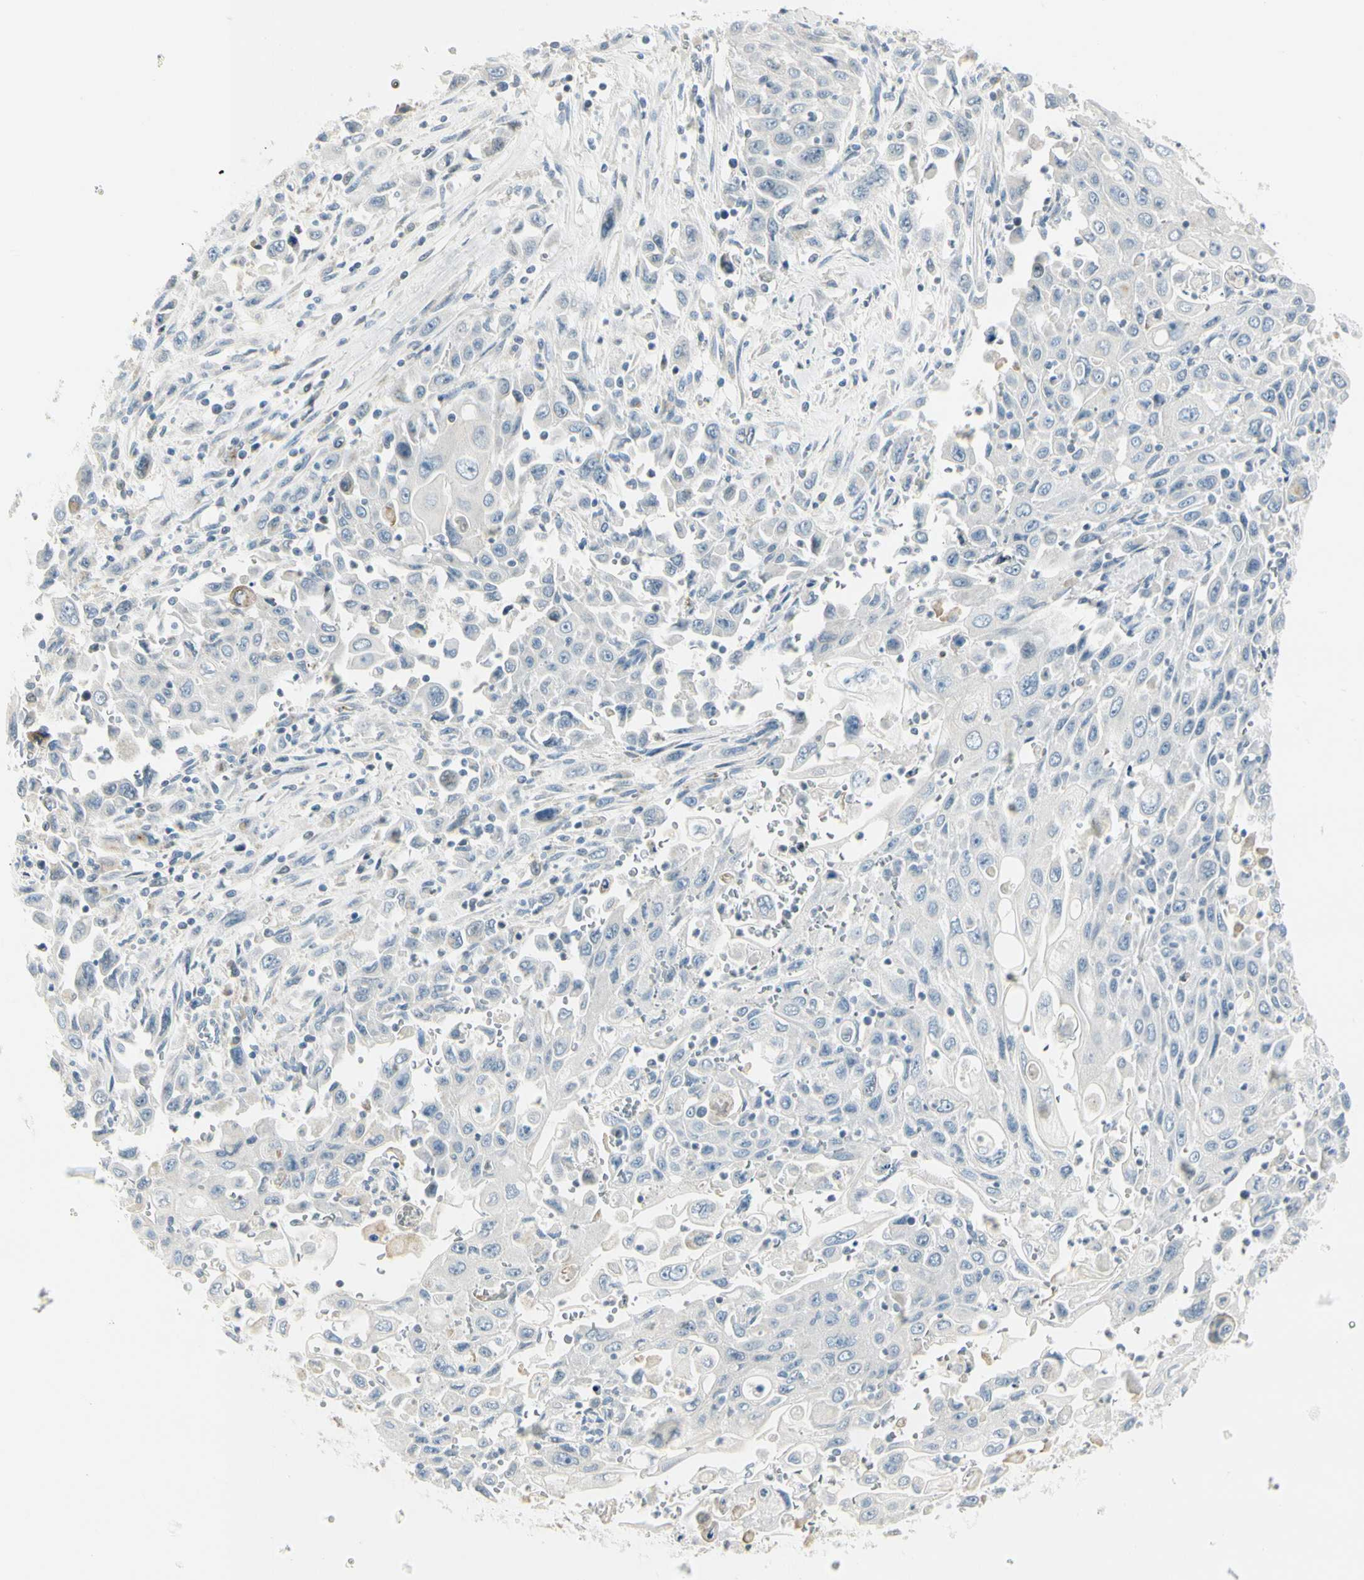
{"staining": {"intensity": "negative", "quantity": "none", "location": "none"}, "tissue": "pancreatic cancer", "cell_type": "Tumor cells", "image_type": "cancer", "snomed": [{"axis": "morphology", "description": "Adenocarcinoma, NOS"}, {"axis": "topography", "description": "Pancreas"}], "caption": "This is a micrograph of immunohistochemistry staining of pancreatic cancer, which shows no staining in tumor cells.", "gene": "TNFSF11", "patient": {"sex": "male", "age": 70}}